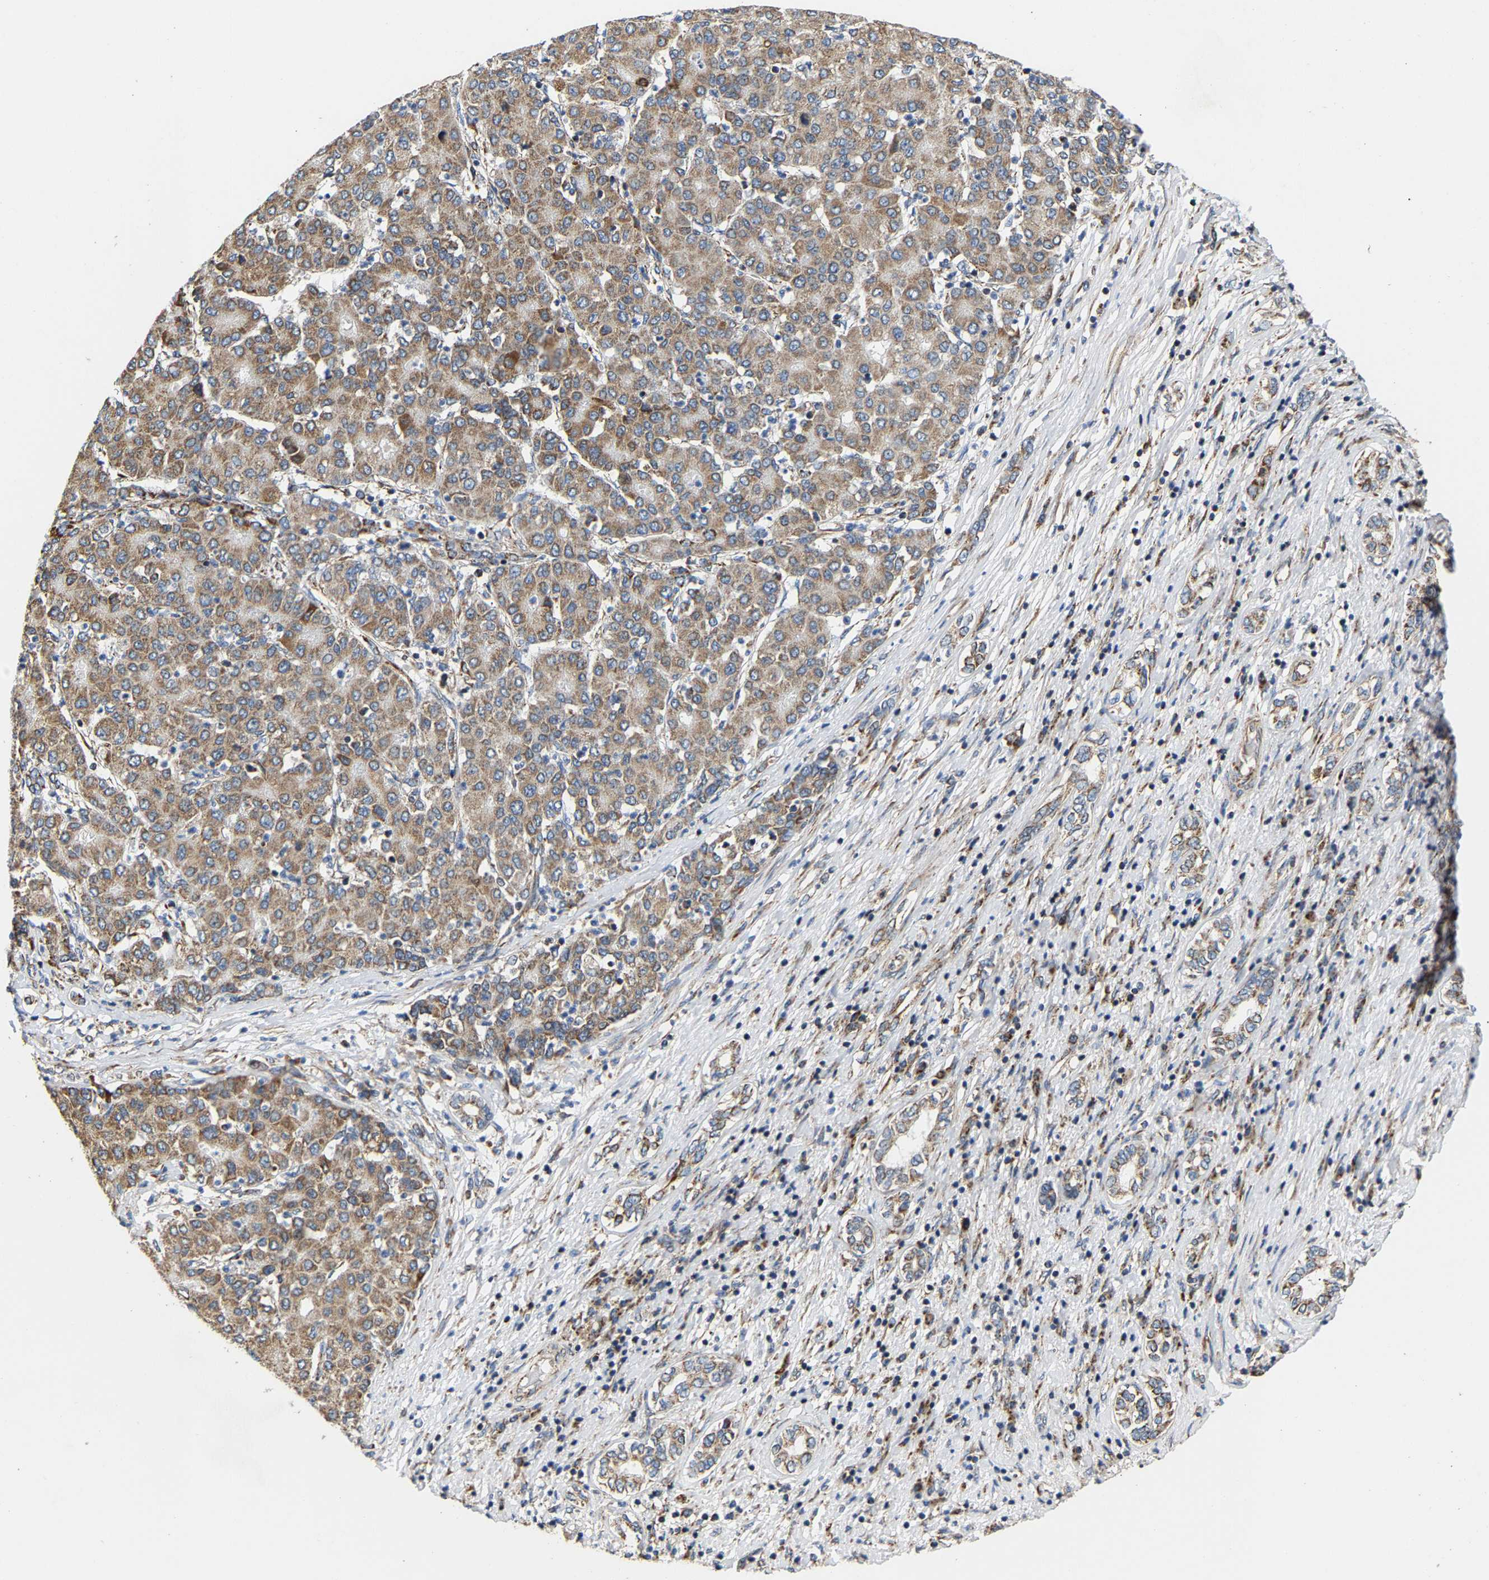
{"staining": {"intensity": "moderate", "quantity": ">75%", "location": "cytoplasmic/membranous"}, "tissue": "liver cancer", "cell_type": "Tumor cells", "image_type": "cancer", "snomed": [{"axis": "morphology", "description": "Carcinoma, Hepatocellular, NOS"}, {"axis": "topography", "description": "Liver"}], "caption": "Protein staining of hepatocellular carcinoma (liver) tissue exhibits moderate cytoplasmic/membranous positivity in approximately >75% of tumor cells. (DAB IHC with brightfield microscopy, high magnification).", "gene": "TMEM168", "patient": {"sex": "male", "age": 65}}